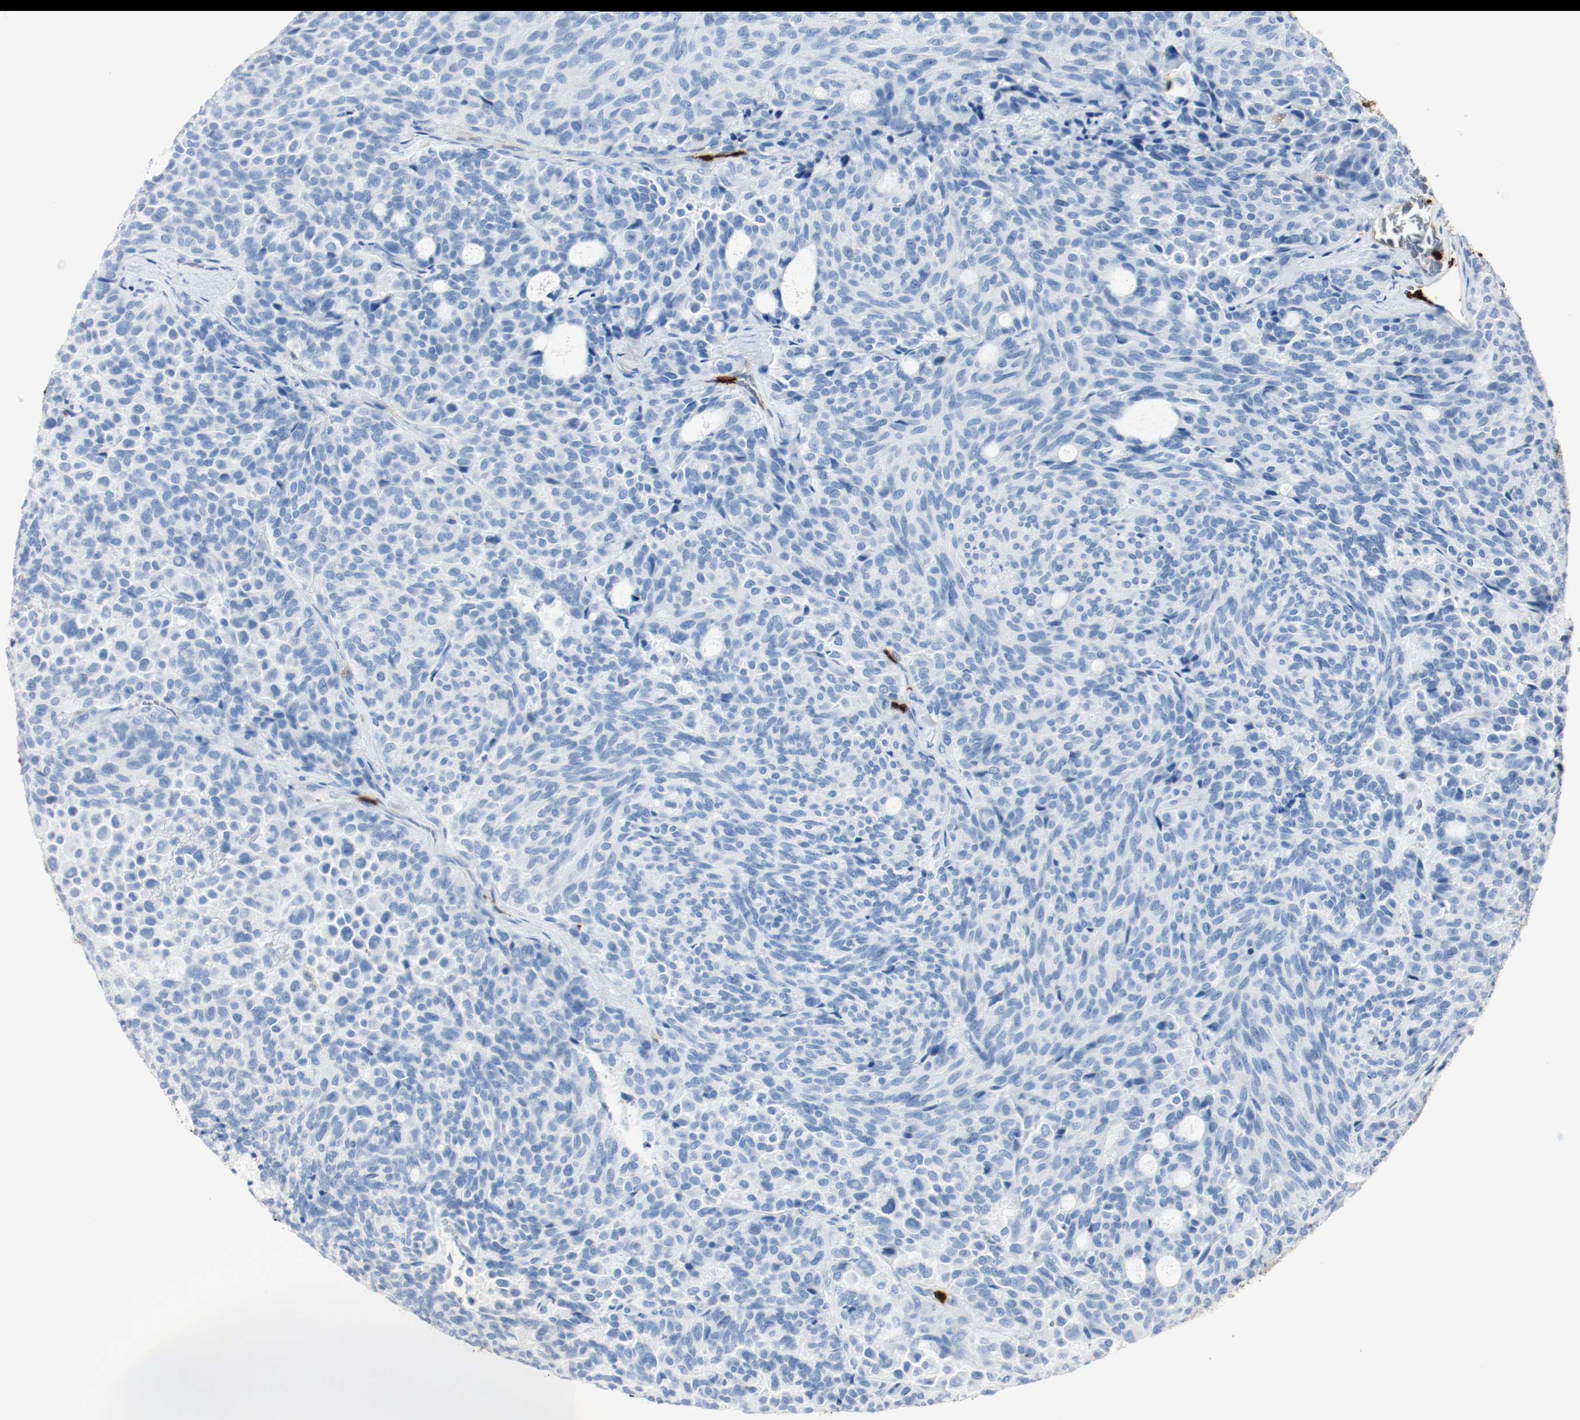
{"staining": {"intensity": "negative", "quantity": "none", "location": "none"}, "tissue": "carcinoid", "cell_type": "Tumor cells", "image_type": "cancer", "snomed": [{"axis": "morphology", "description": "Carcinoid, malignant, NOS"}, {"axis": "topography", "description": "Pancreas"}], "caption": "An immunohistochemistry (IHC) photomicrograph of carcinoid is shown. There is no staining in tumor cells of carcinoid.", "gene": "S100A9", "patient": {"sex": "female", "age": 54}}